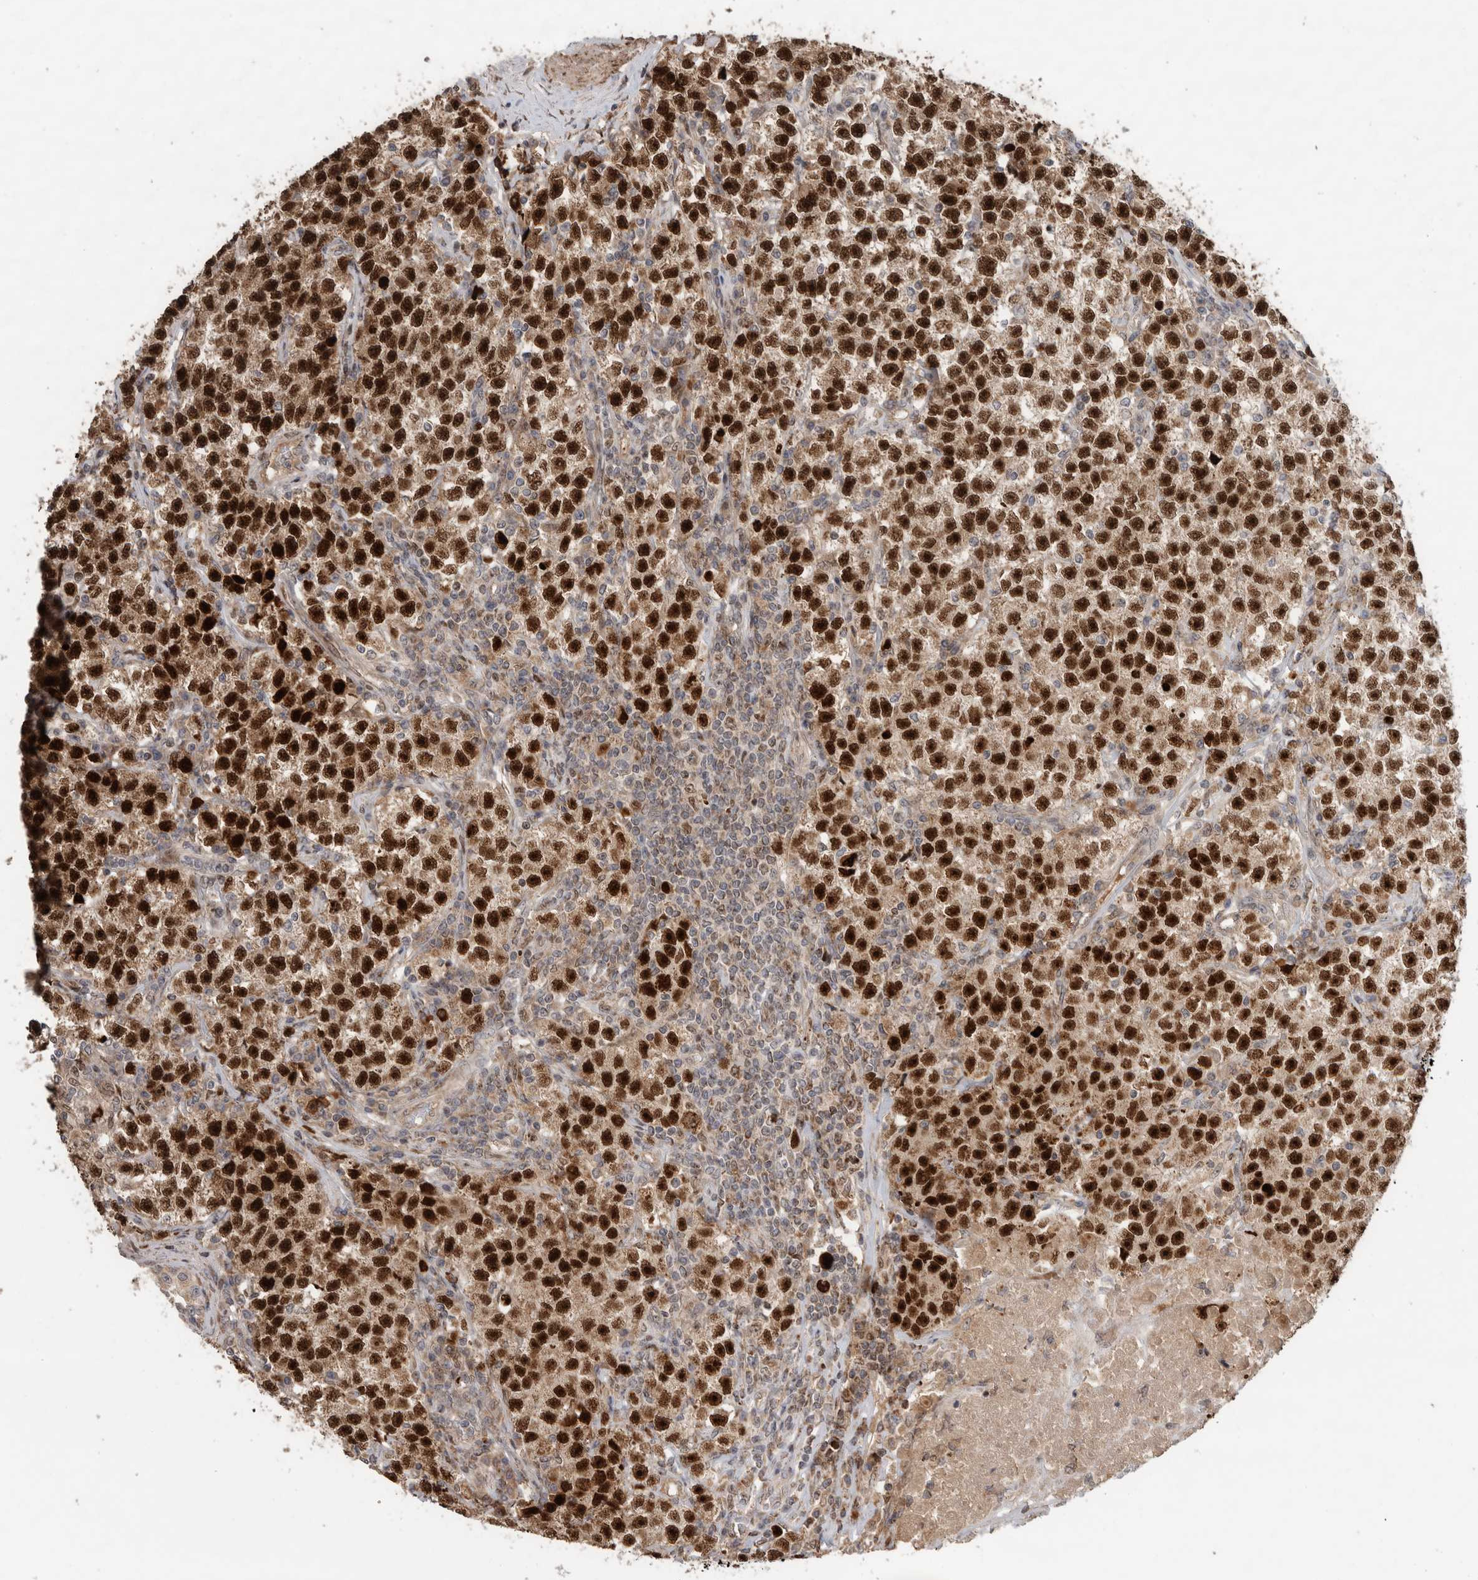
{"staining": {"intensity": "strong", "quantity": ">75%", "location": "cytoplasmic/membranous,nuclear"}, "tissue": "testis cancer", "cell_type": "Tumor cells", "image_type": "cancer", "snomed": [{"axis": "morphology", "description": "Seminoma, NOS"}, {"axis": "topography", "description": "Testis"}], "caption": "Human testis cancer (seminoma) stained with a brown dye reveals strong cytoplasmic/membranous and nuclear positive expression in approximately >75% of tumor cells.", "gene": "INSRR", "patient": {"sex": "male", "age": 22}}